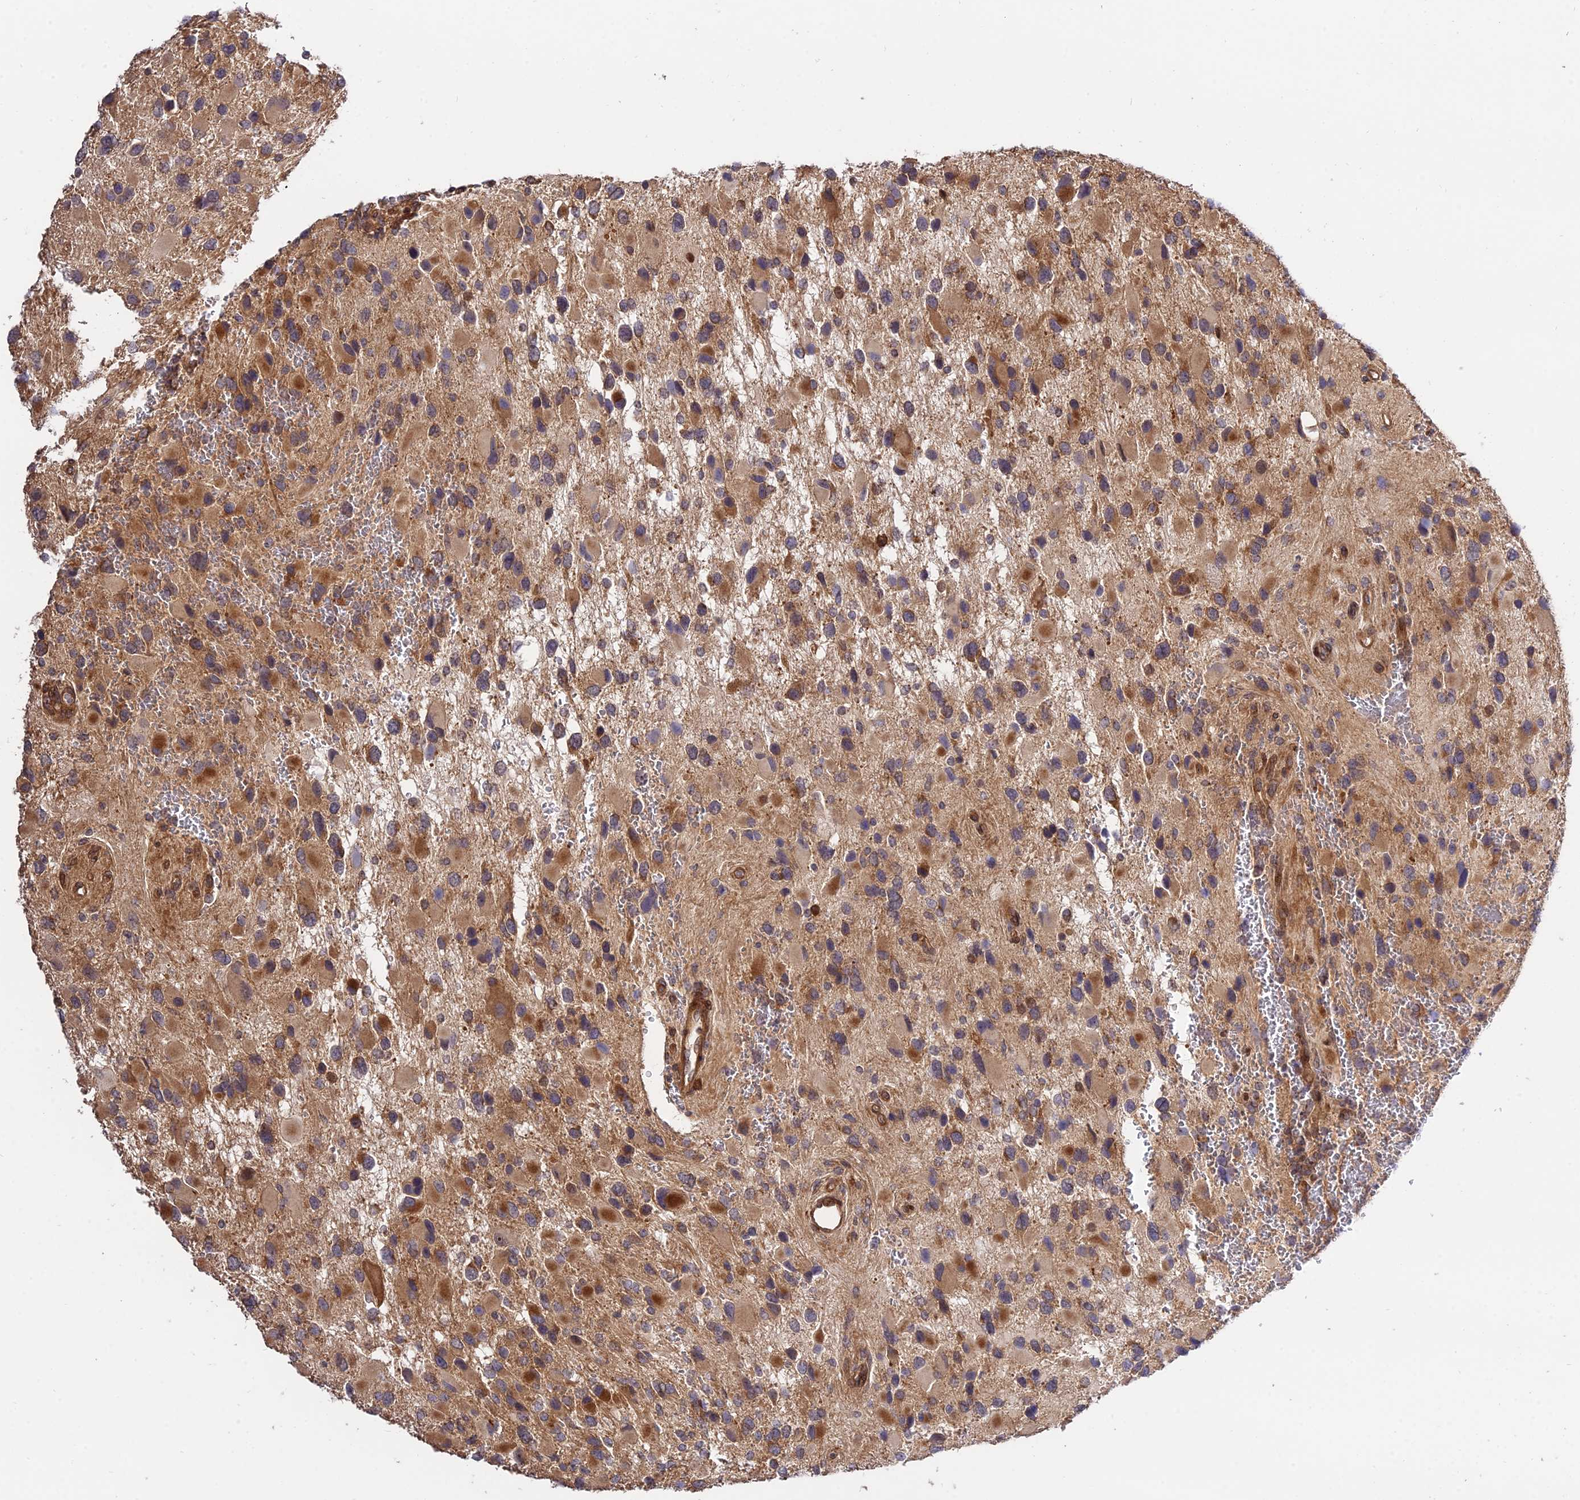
{"staining": {"intensity": "moderate", "quantity": ">75%", "location": "cytoplasmic/membranous"}, "tissue": "glioma", "cell_type": "Tumor cells", "image_type": "cancer", "snomed": [{"axis": "morphology", "description": "Glioma, malignant, High grade"}, {"axis": "topography", "description": "Brain"}], "caption": "Malignant high-grade glioma was stained to show a protein in brown. There is medium levels of moderate cytoplasmic/membranous staining in approximately >75% of tumor cells. (DAB = brown stain, brightfield microscopy at high magnification).", "gene": "SMG6", "patient": {"sex": "male", "age": 53}}